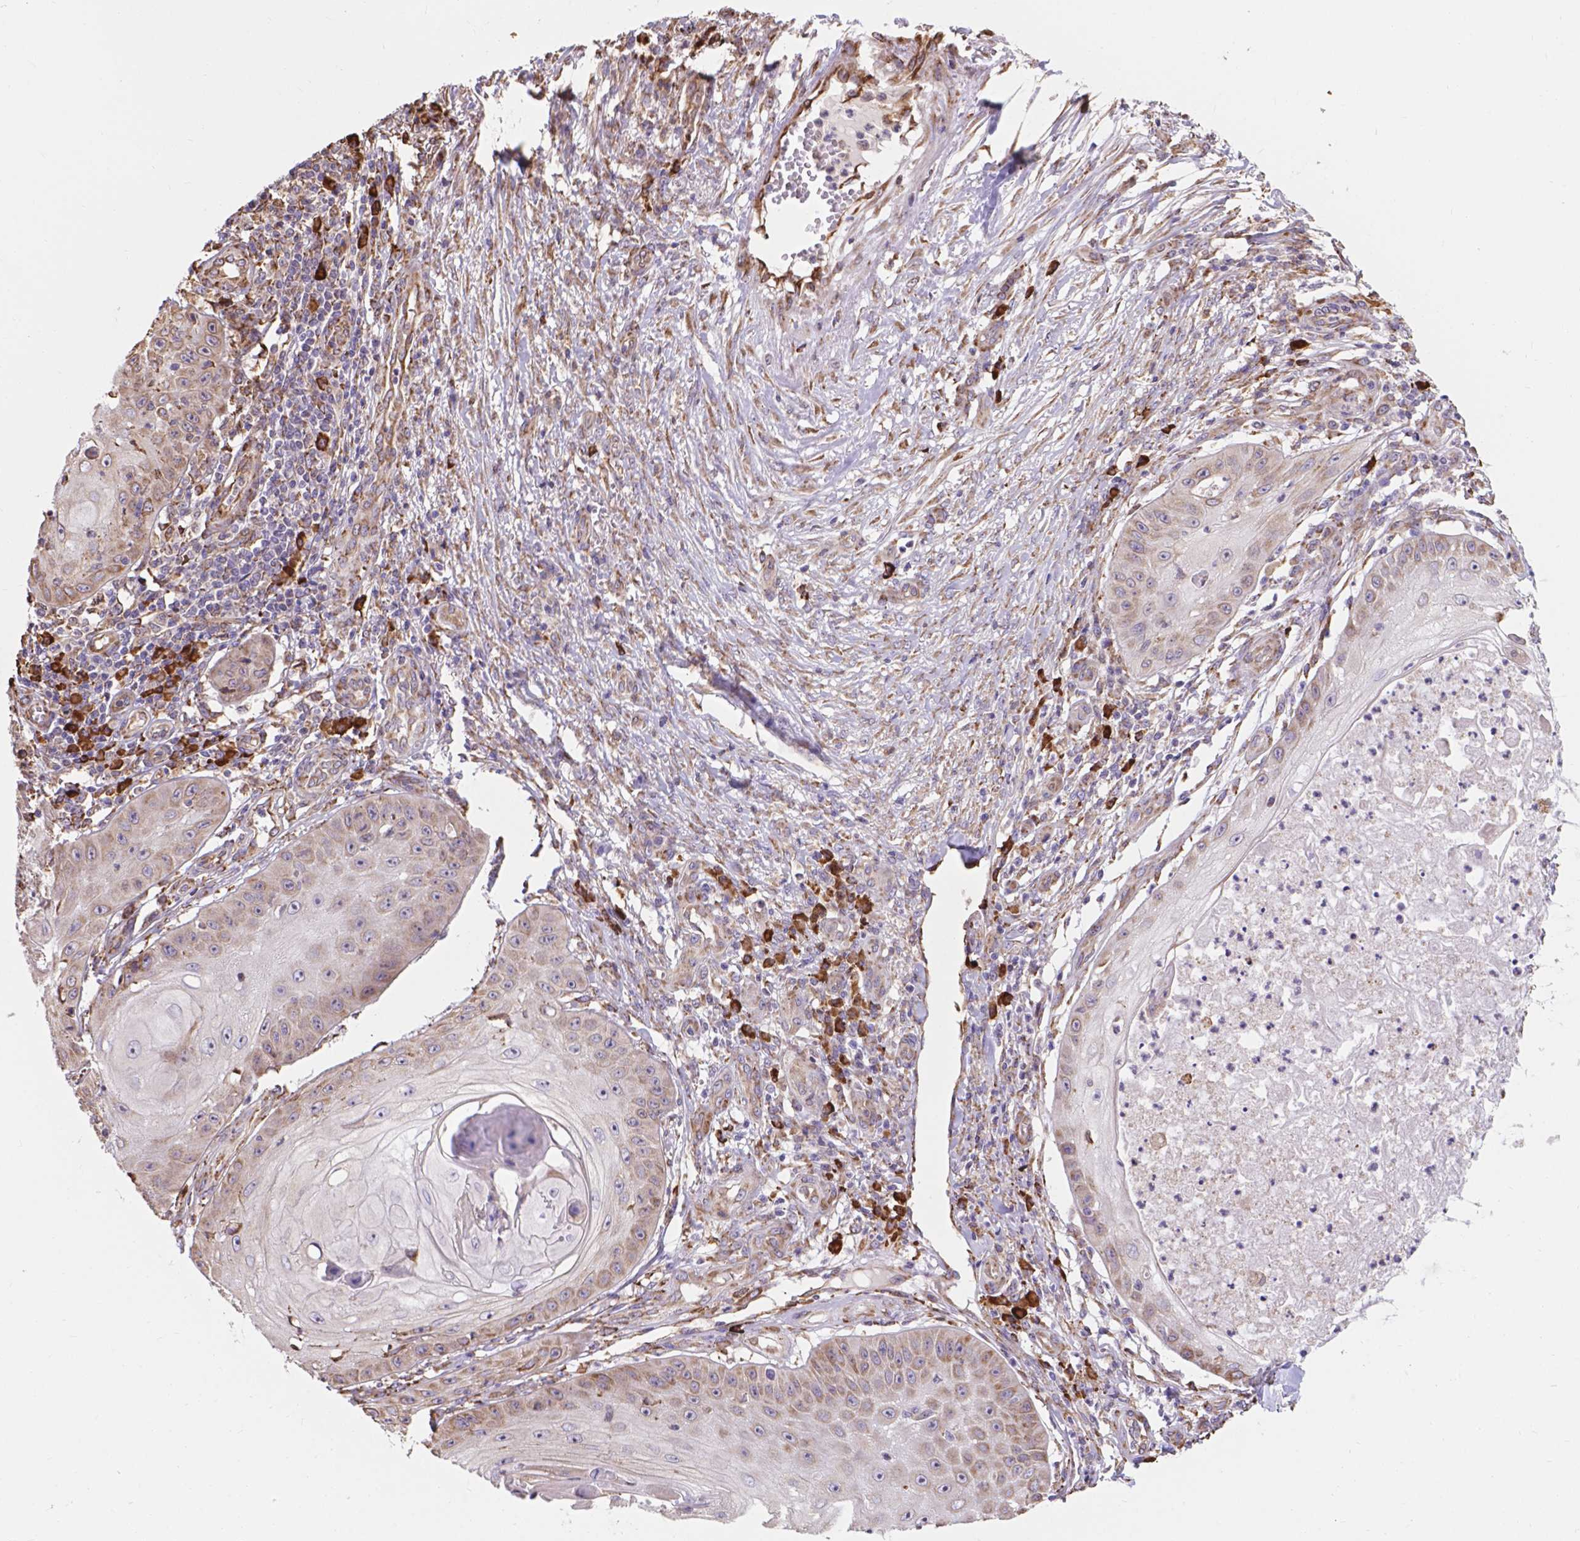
{"staining": {"intensity": "weak", "quantity": "<25%", "location": "cytoplasmic/membranous"}, "tissue": "skin cancer", "cell_type": "Tumor cells", "image_type": "cancer", "snomed": [{"axis": "morphology", "description": "Squamous cell carcinoma, NOS"}, {"axis": "topography", "description": "Skin"}], "caption": "The histopathology image exhibits no significant positivity in tumor cells of skin cancer (squamous cell carcinoma). (DAB (3,3'-diaminobenzidine) immunohistochemistry, high magnification).", "gene": "IPO11", "patient": {"sex": "male", "age": 70}}